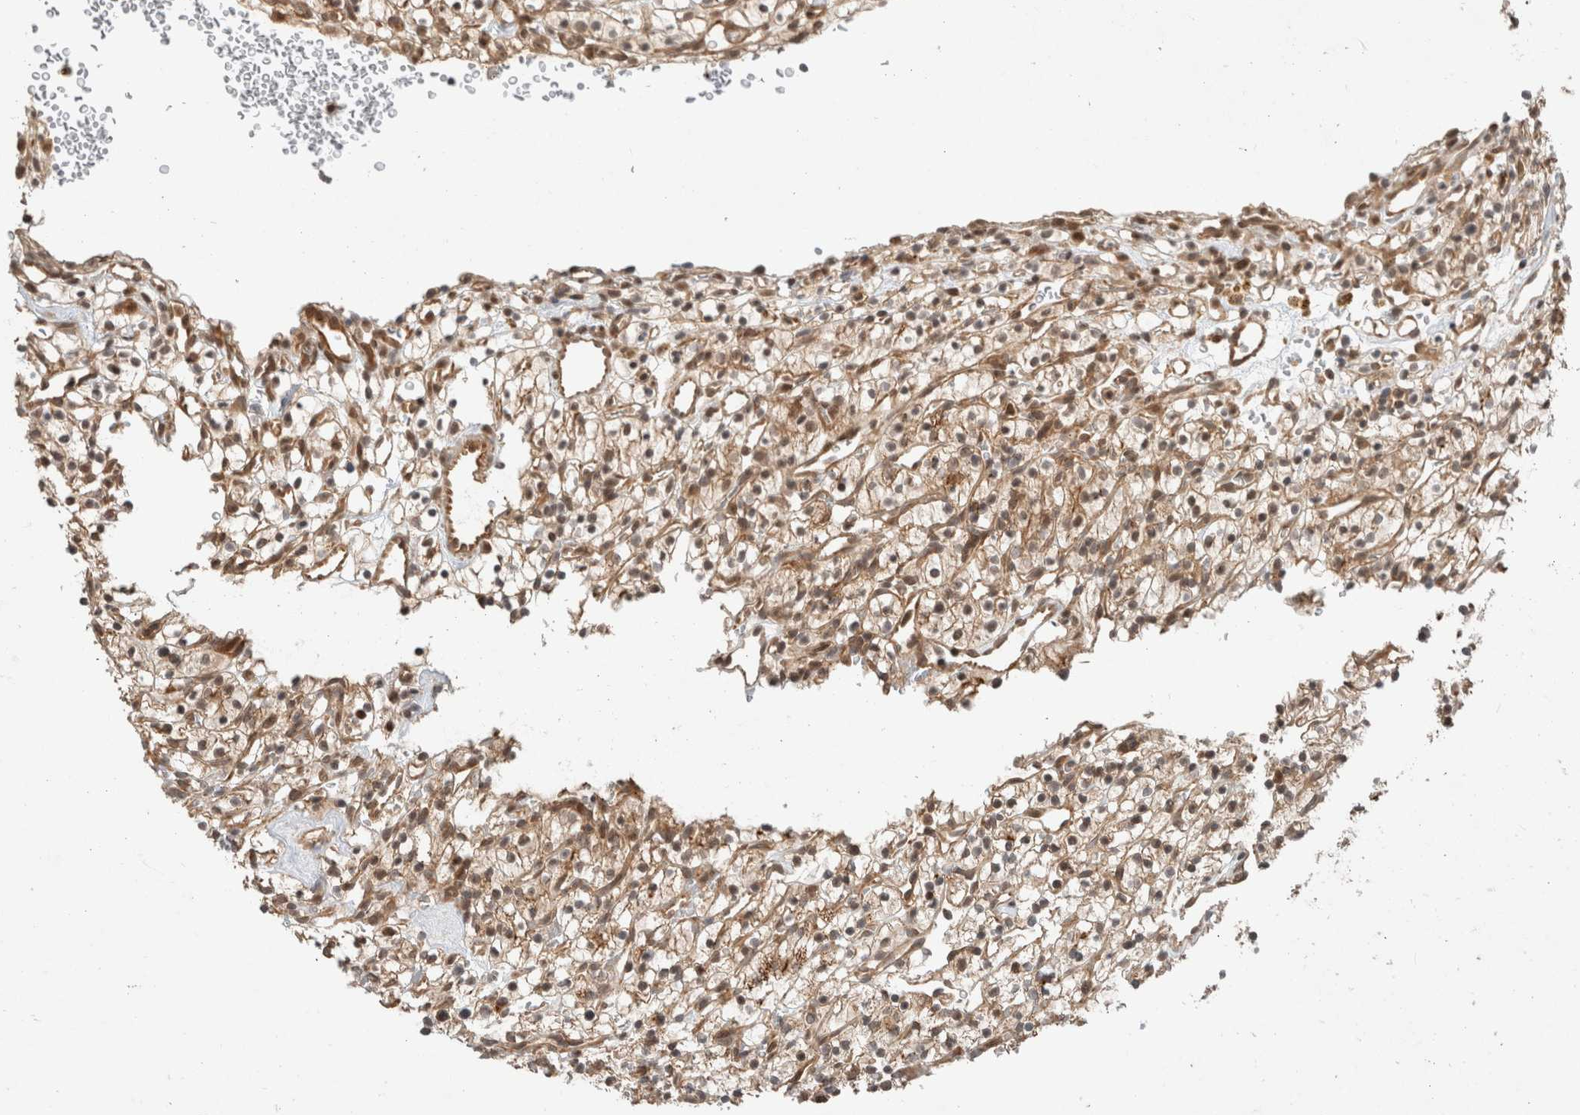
{"staining": {"intensity": "moderate", "quantity": ">75%", "location": "cytoplasmic/membranous"}, "tissue": "renal cancer", "cell_type": "Tumor cells", "image_type": "cancer", "snomed": [{"axis": "morphology", "description": "Adenocarcinoma, NOS"}, {"axis": "topography", "description": "Kidney"}], "caption": "This is an image of immunohistochemistry (IHC) staining of renal cancer, which shows moderate staining in the cytoplasmic/membranous of tumor cells.", "gene": "CAAP1", "patient": {"sex": "female", "age": 57}}